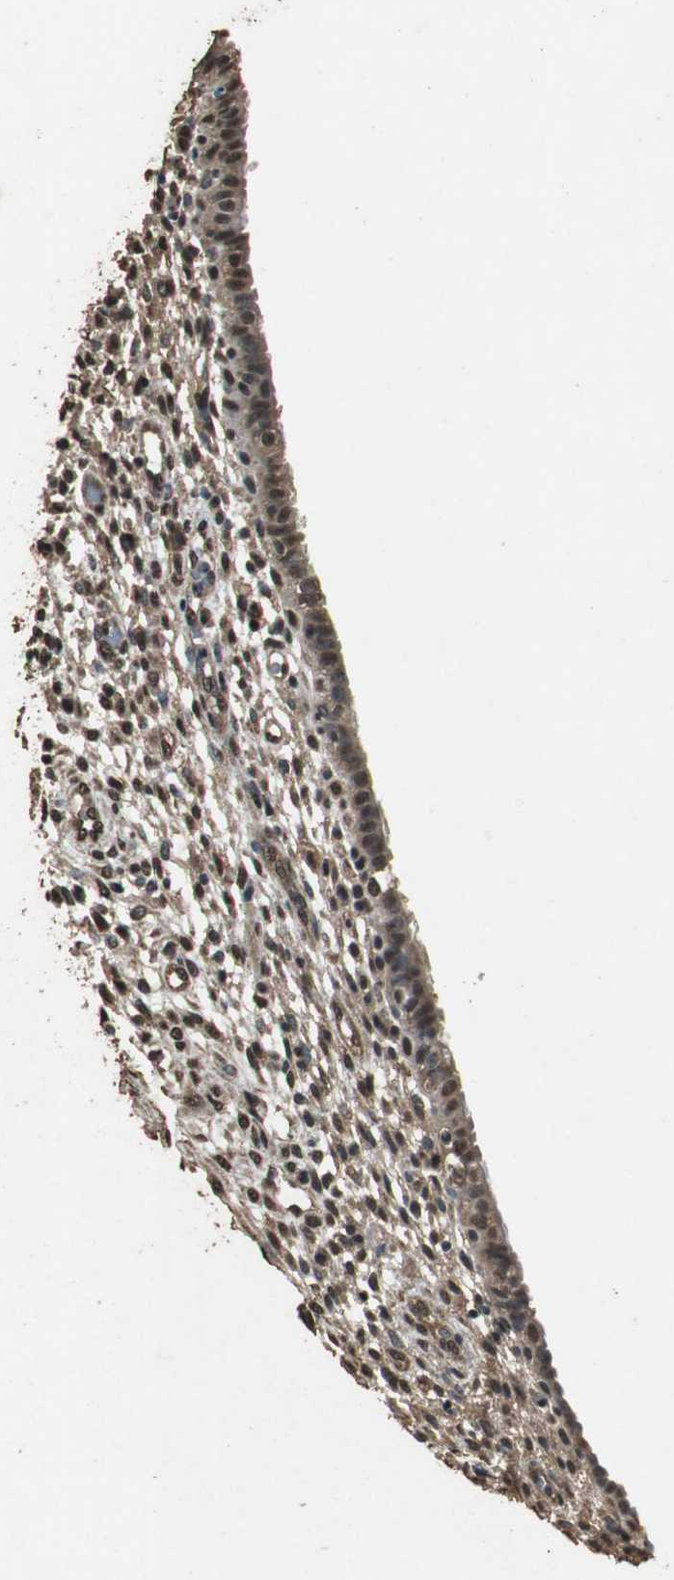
{"staining": {"intensity": "moderate", "quantity": "25%-75%", "location": "nuclear"}, "tissue": "endometrium", "cell_type": "Cells in endometrial stroma", "image_type": "normal", "snomed": [{"axis": "morphology", "description": "Normal tissue, NOS"}, {"axis": "topography", "description": "Endometrium"}], "caption": "DAB (3,3'-diaminobenzidine) immunohistochemical staining of normal human endometrium shows moderate nuclear protein staining in approximately 25%-75% of cells in endometrial stroma.", "gene": "PPP1R13B", "patient": {"sex": "female", "age": 72}}